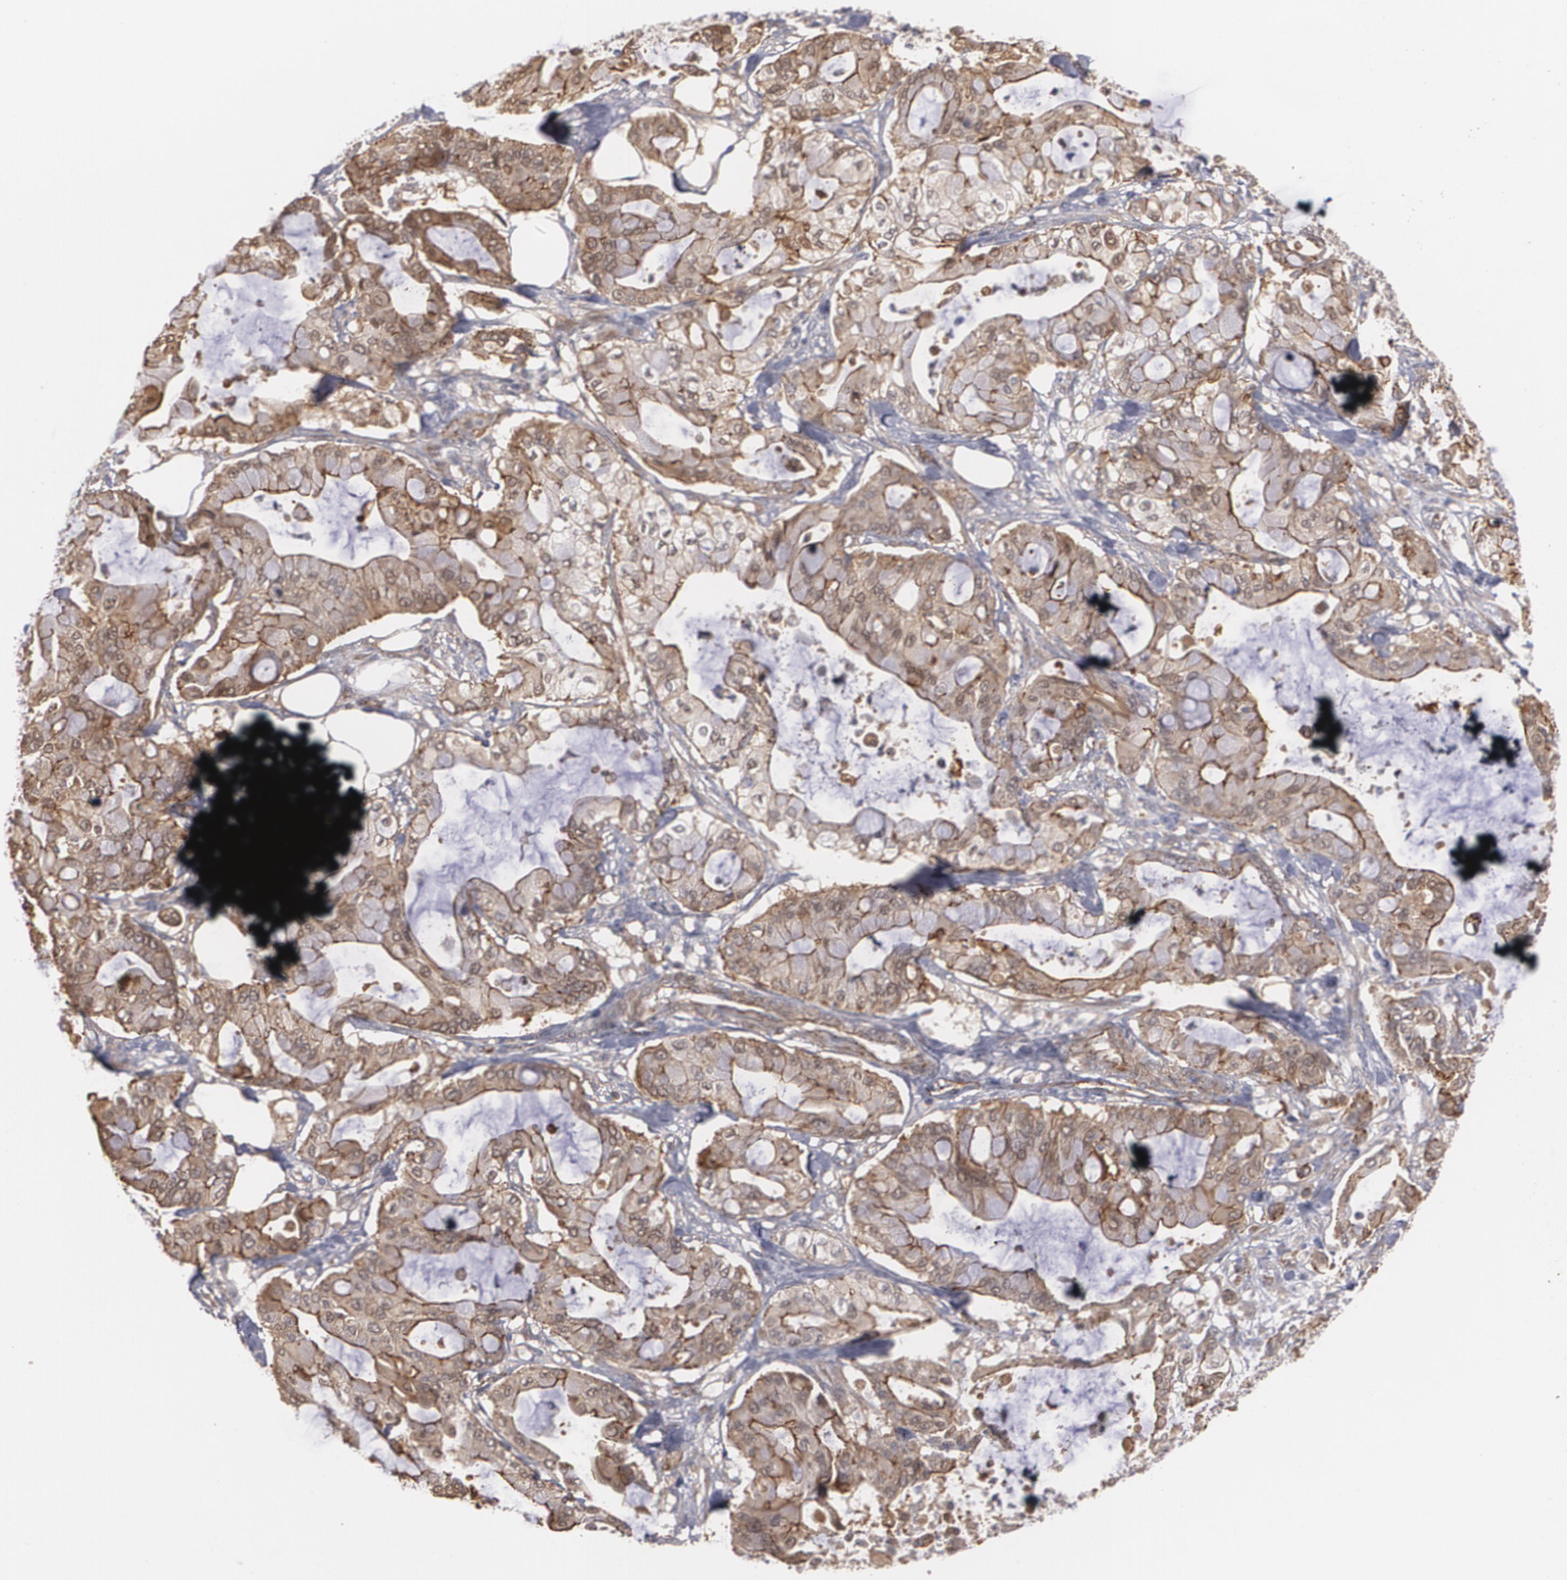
{"staining": {"intensity": "moderate", "quantity": ">75%", "location": "cytoplasmic/membranous"}, "tissue": "pancreatic cancer", "cell_type": "Tumor cells", "image_type": "cancer", "snomed": [{"axis": "morphology", "description": "Adenocarcinoma, NOS"}, {"axis": "morphology", "description": "Adenocarcinoma, metastatic, NOS"}, {"axis": "topography", "description": "Lymph node"}, {"axis": "topography", "description": "Pancreas"}, {"axis": "topography", "description": "Duodenum"}], "caption": "Pancreatic metastatic adenocarcinoma tissue demonstrates moderate cytoplasmic/membranous positivity in about >75% of tumor cells", "gene": "TJP1", "patient": {"sex": "female", "age": 64}}